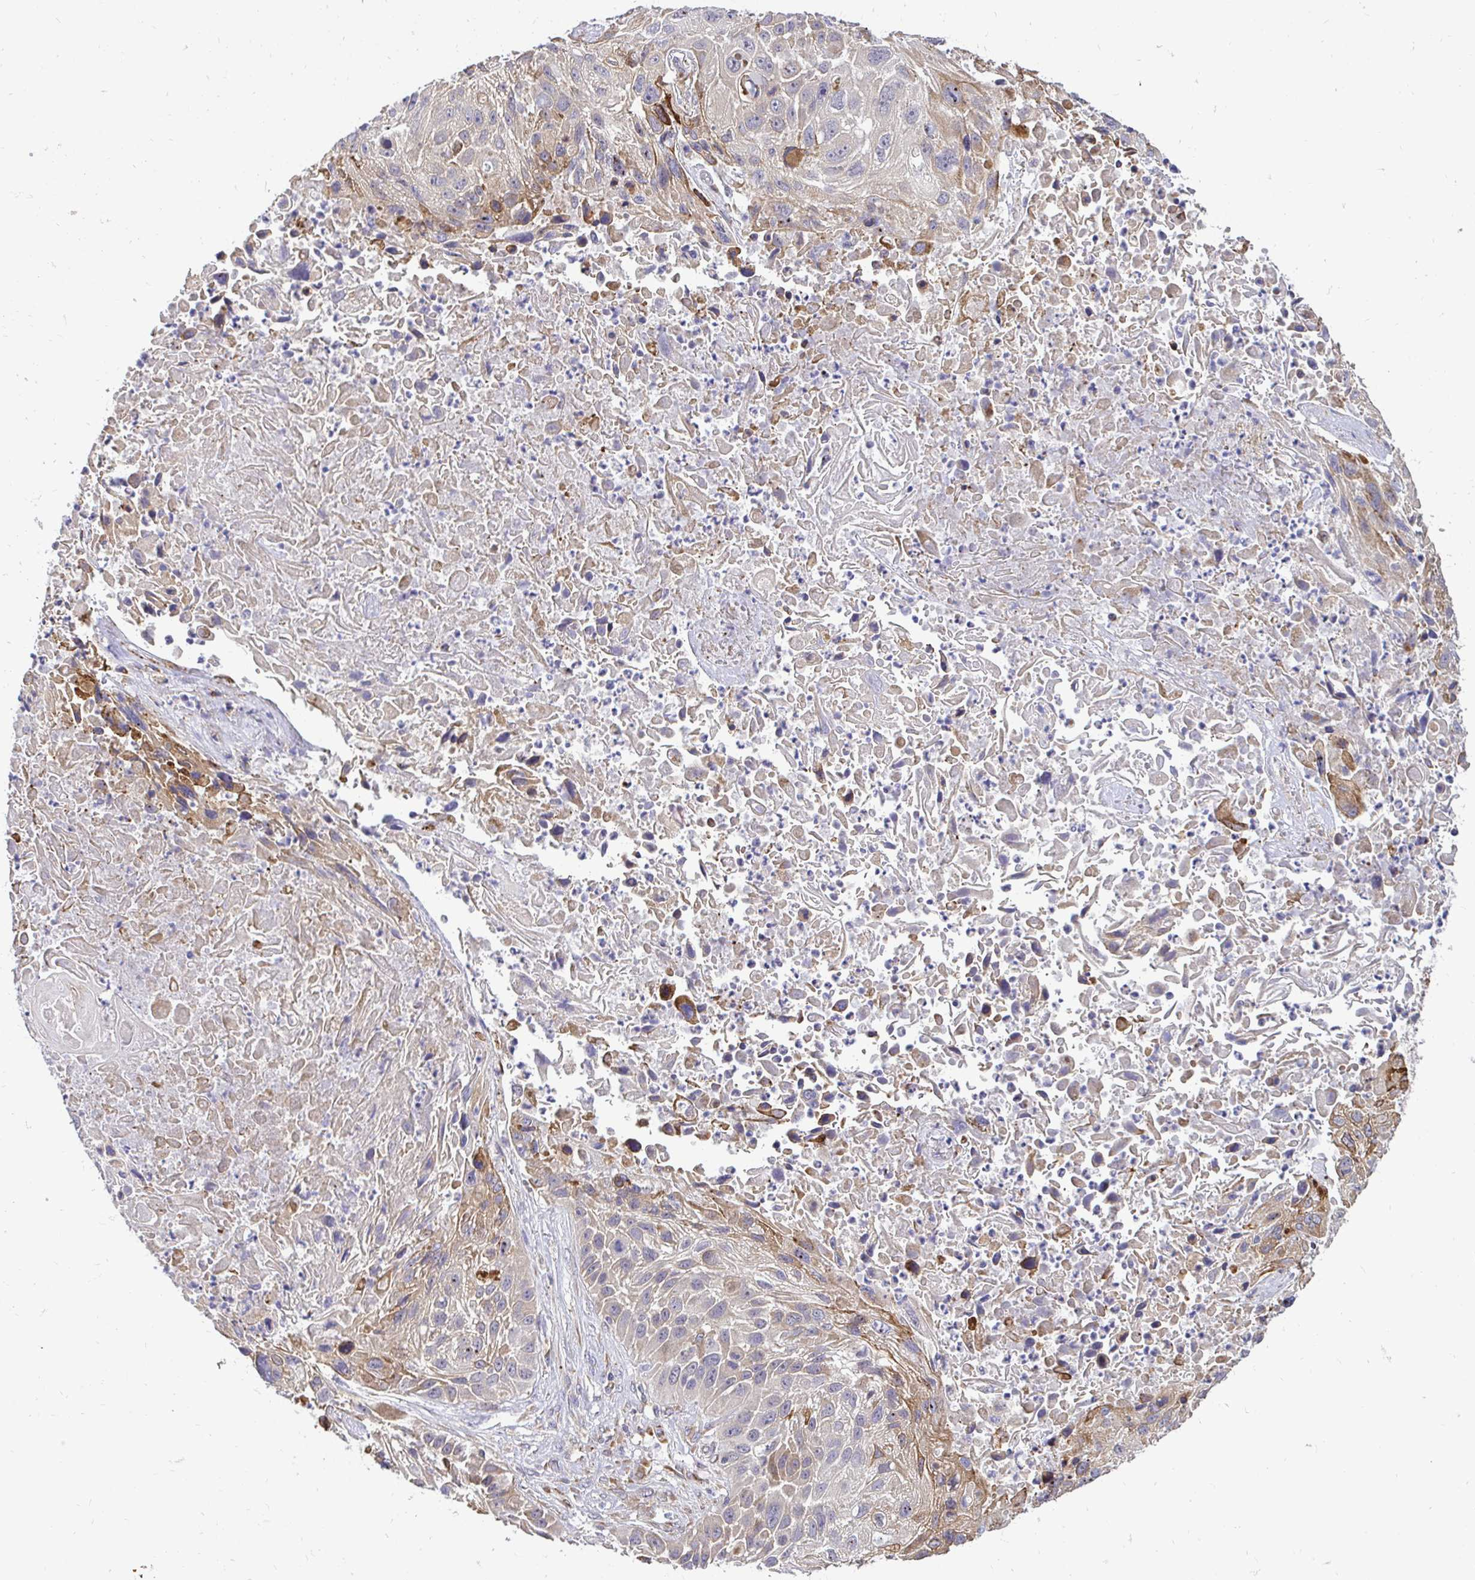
{"staining": {"intensity": "weak", "quantity": "<25%", "location": "cytoplasmic/membranous"}, "tissue": "lung cancer", "cell_type": "Tumor cells", "image_type": "cancer", "snomed": [{"axis": "morphology", "description": "Normal morphology"}, {"axis": "morphology", "description": "Squamous cell carcinoma, NOS"}, {"axis": "topography", "description": "Lymph node"}, {"axis": "topography", "description": "Lung"}], "caption": "Tumor cells are negative for protein expression in human lung cancer (squamous cell carcinoma). (DAB (3,3'-diaminobenzidine) IHC visualized using brightfield microscopy, high magnification).", "gene": "NAALAD2", "patient": {"sex": "male", "age": 67}}